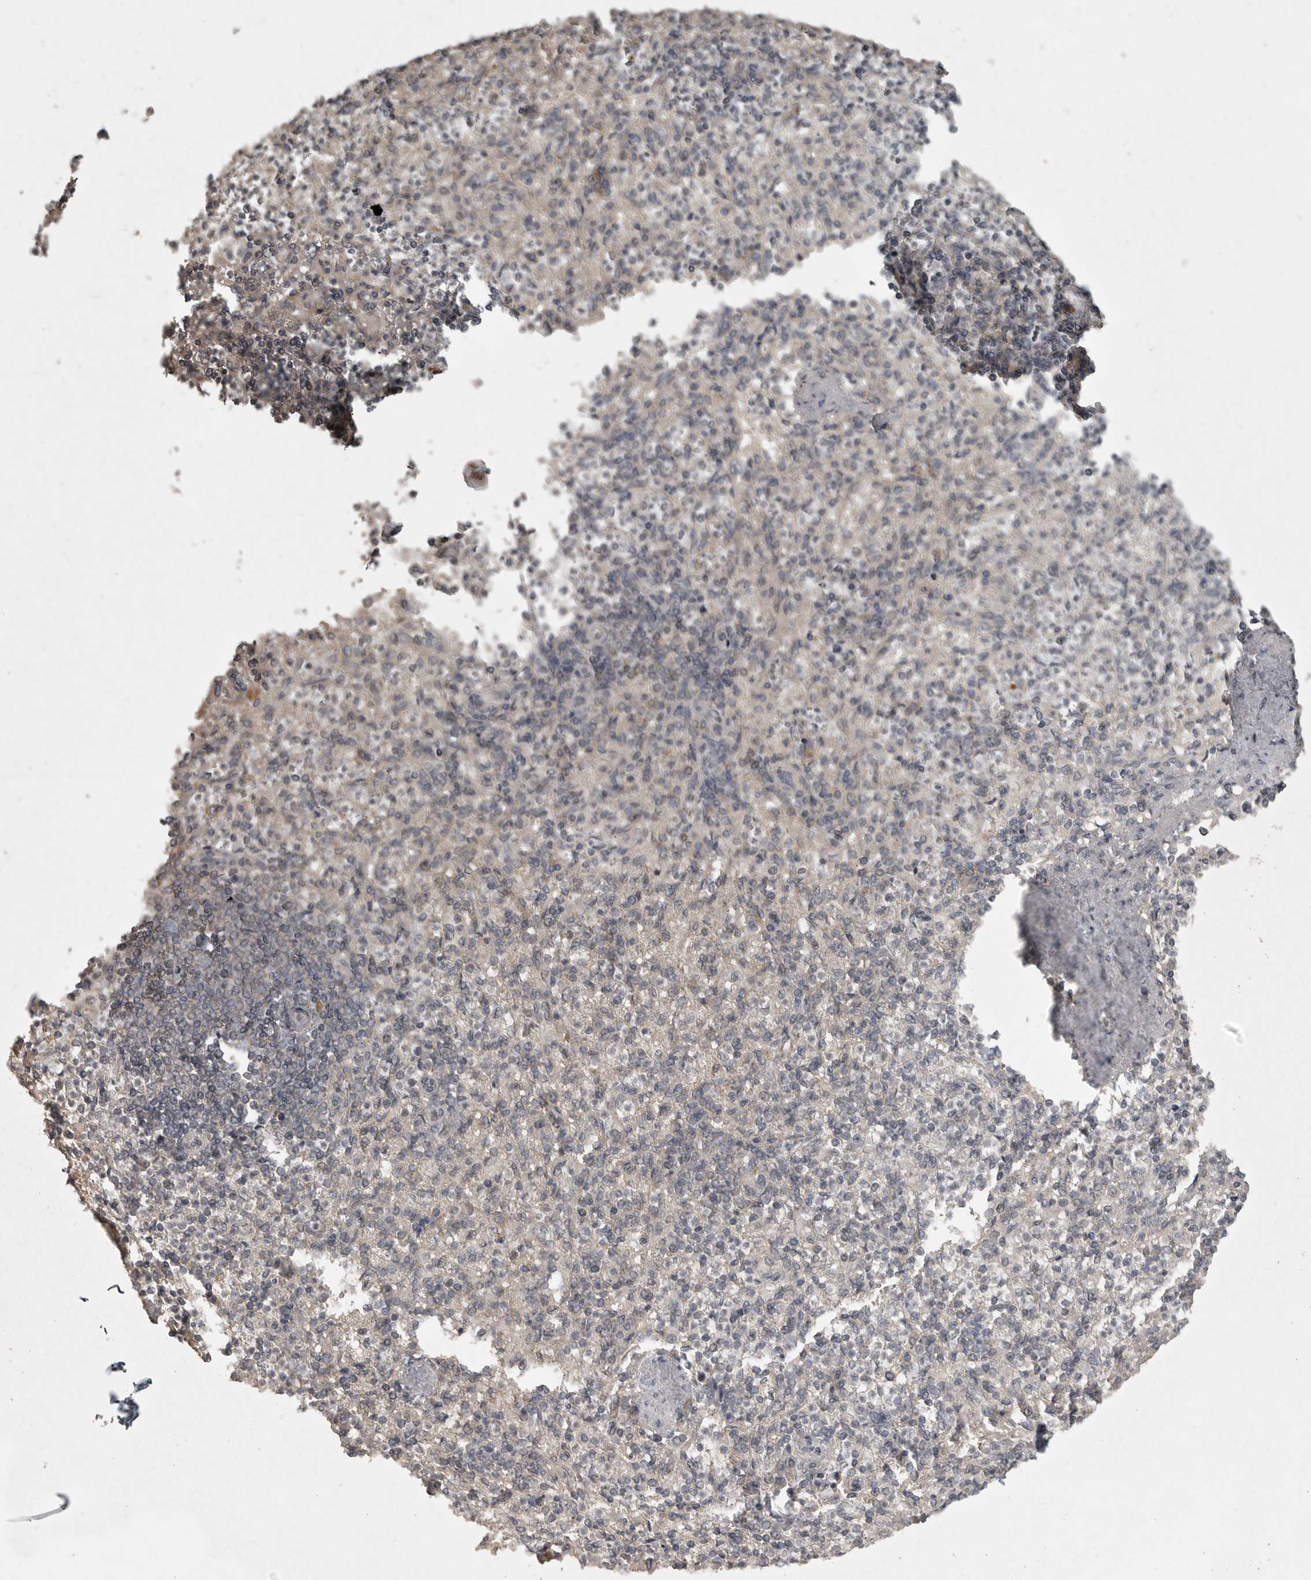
{"staining": {"intensity": "weak", "quantity": "<25%", "location": "cytoplasmic/membranous"}, "tissue": "spleen", "cell_type": "Cells in red pulp", "image_type": "normal", "snomed": [{"axis": "morphology", "description": "Normal tissue, NOS"}, {"axis": "topography", "description": "Spleen"}], "caption": "Immunohistochemistry (IHC) histopathology image of unremarkable spleen: human spleen stained with DAB (3,3'-diaminobenzidine) exhibits no significant protein staining in cells in red pulp. The staining is performed using DAB (3,3'-diaminobenzidine) brown chromogen with nuclei counter-stained in using hematoxylin.", "gene": "LLGL1", "patient": {"sex": "female", "age": 74}}